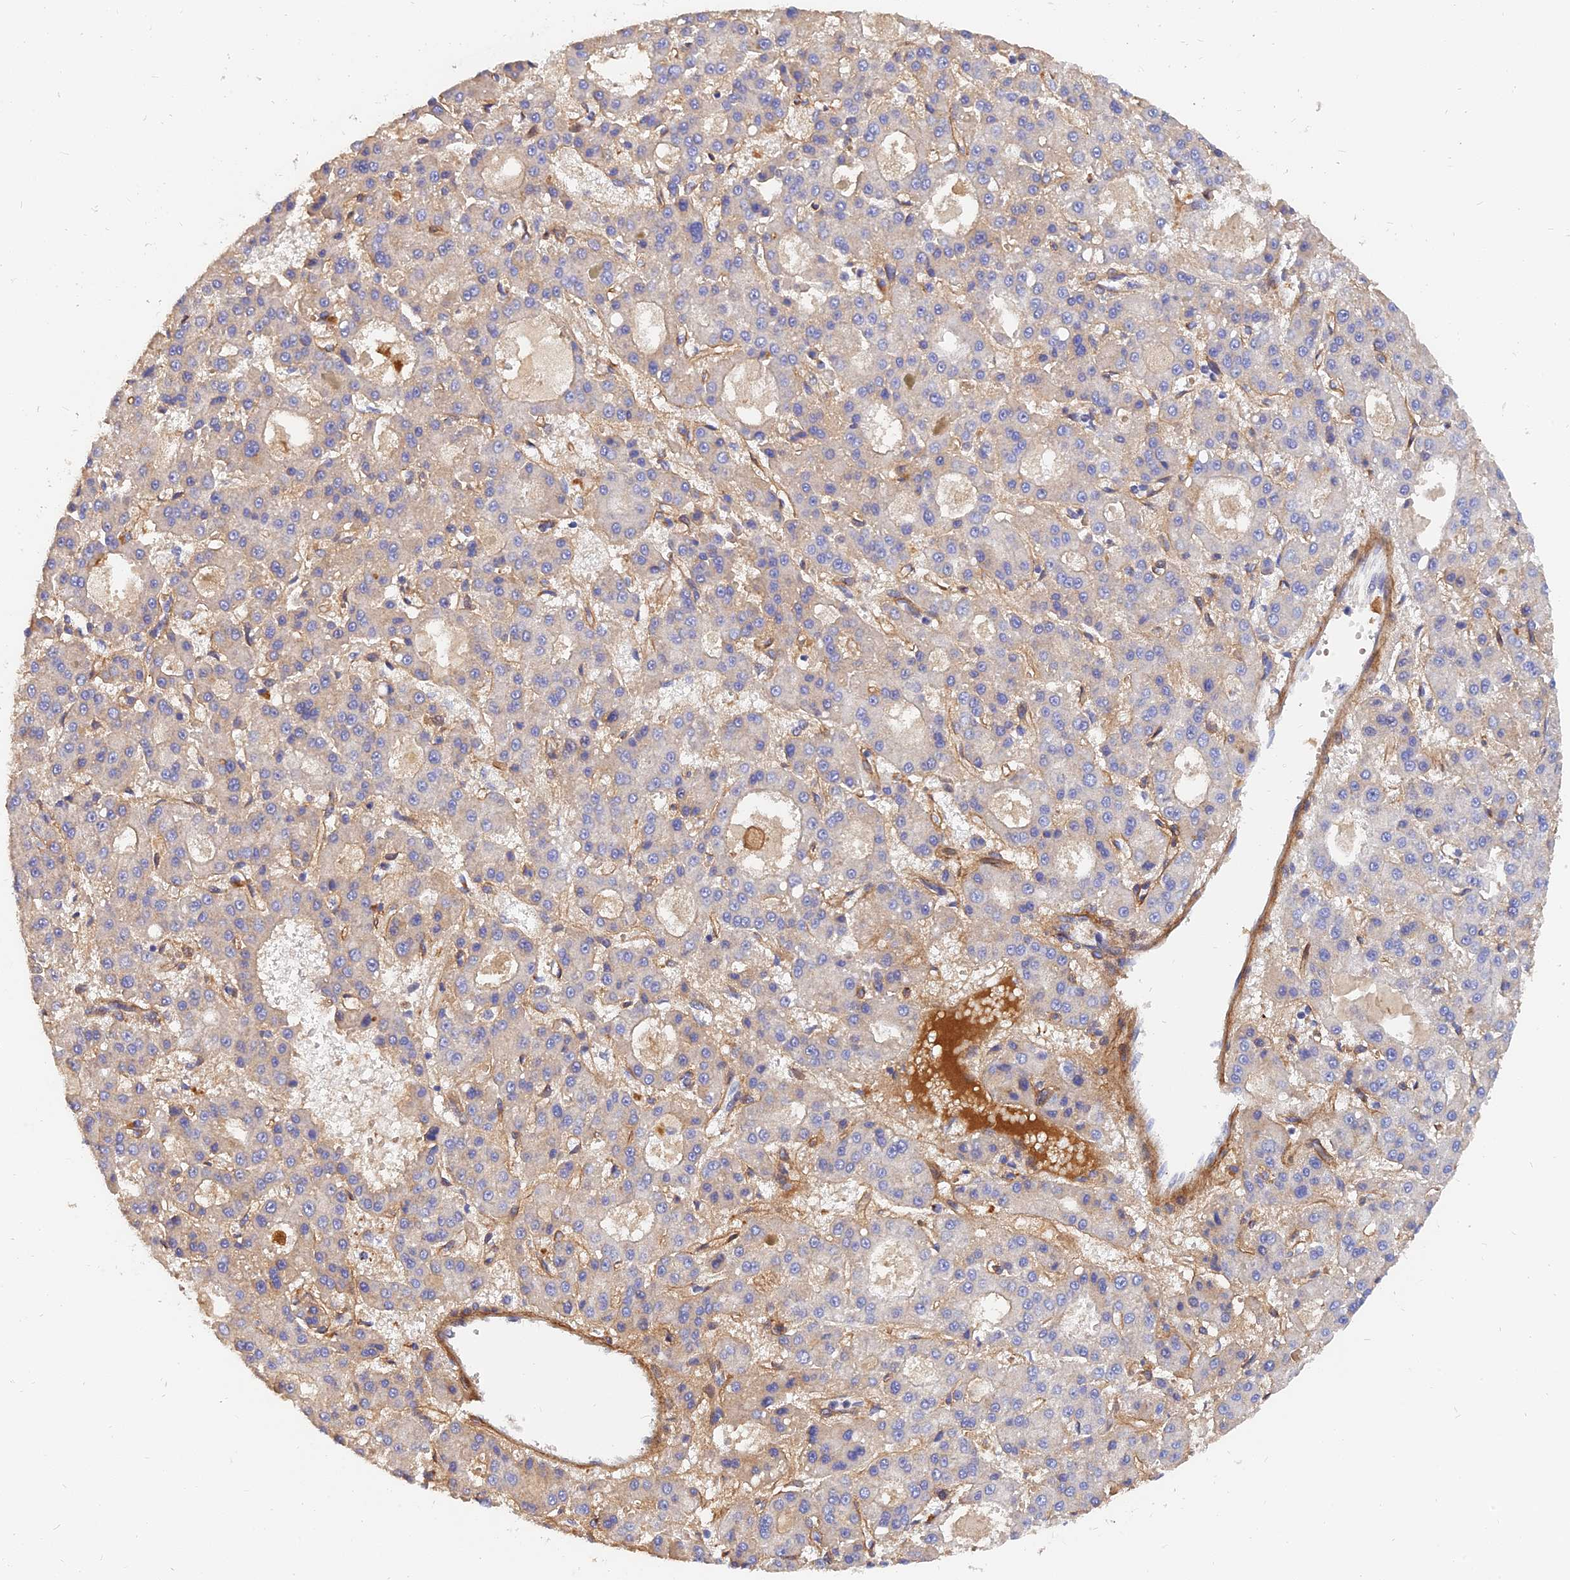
{"staining": {"intensity": "negative", "quantity": "none", "location": "none"}, "tissue": "liver cancer", "cell_type": "Tumor cells", "image_type": "cancer", "snomed": [{"axis": "morphology", "description": "Carcinoma, Hepatocellular, NOS"}, {"axis": "topography", "description": "Liver"}], "caption": "The photomicrograph exhibits no significant expression in tumor cells of liver cancer. Nuclei are stained in blue.", "gene": "MRPL35", "patient": {"sex": "male", "age": 70}}